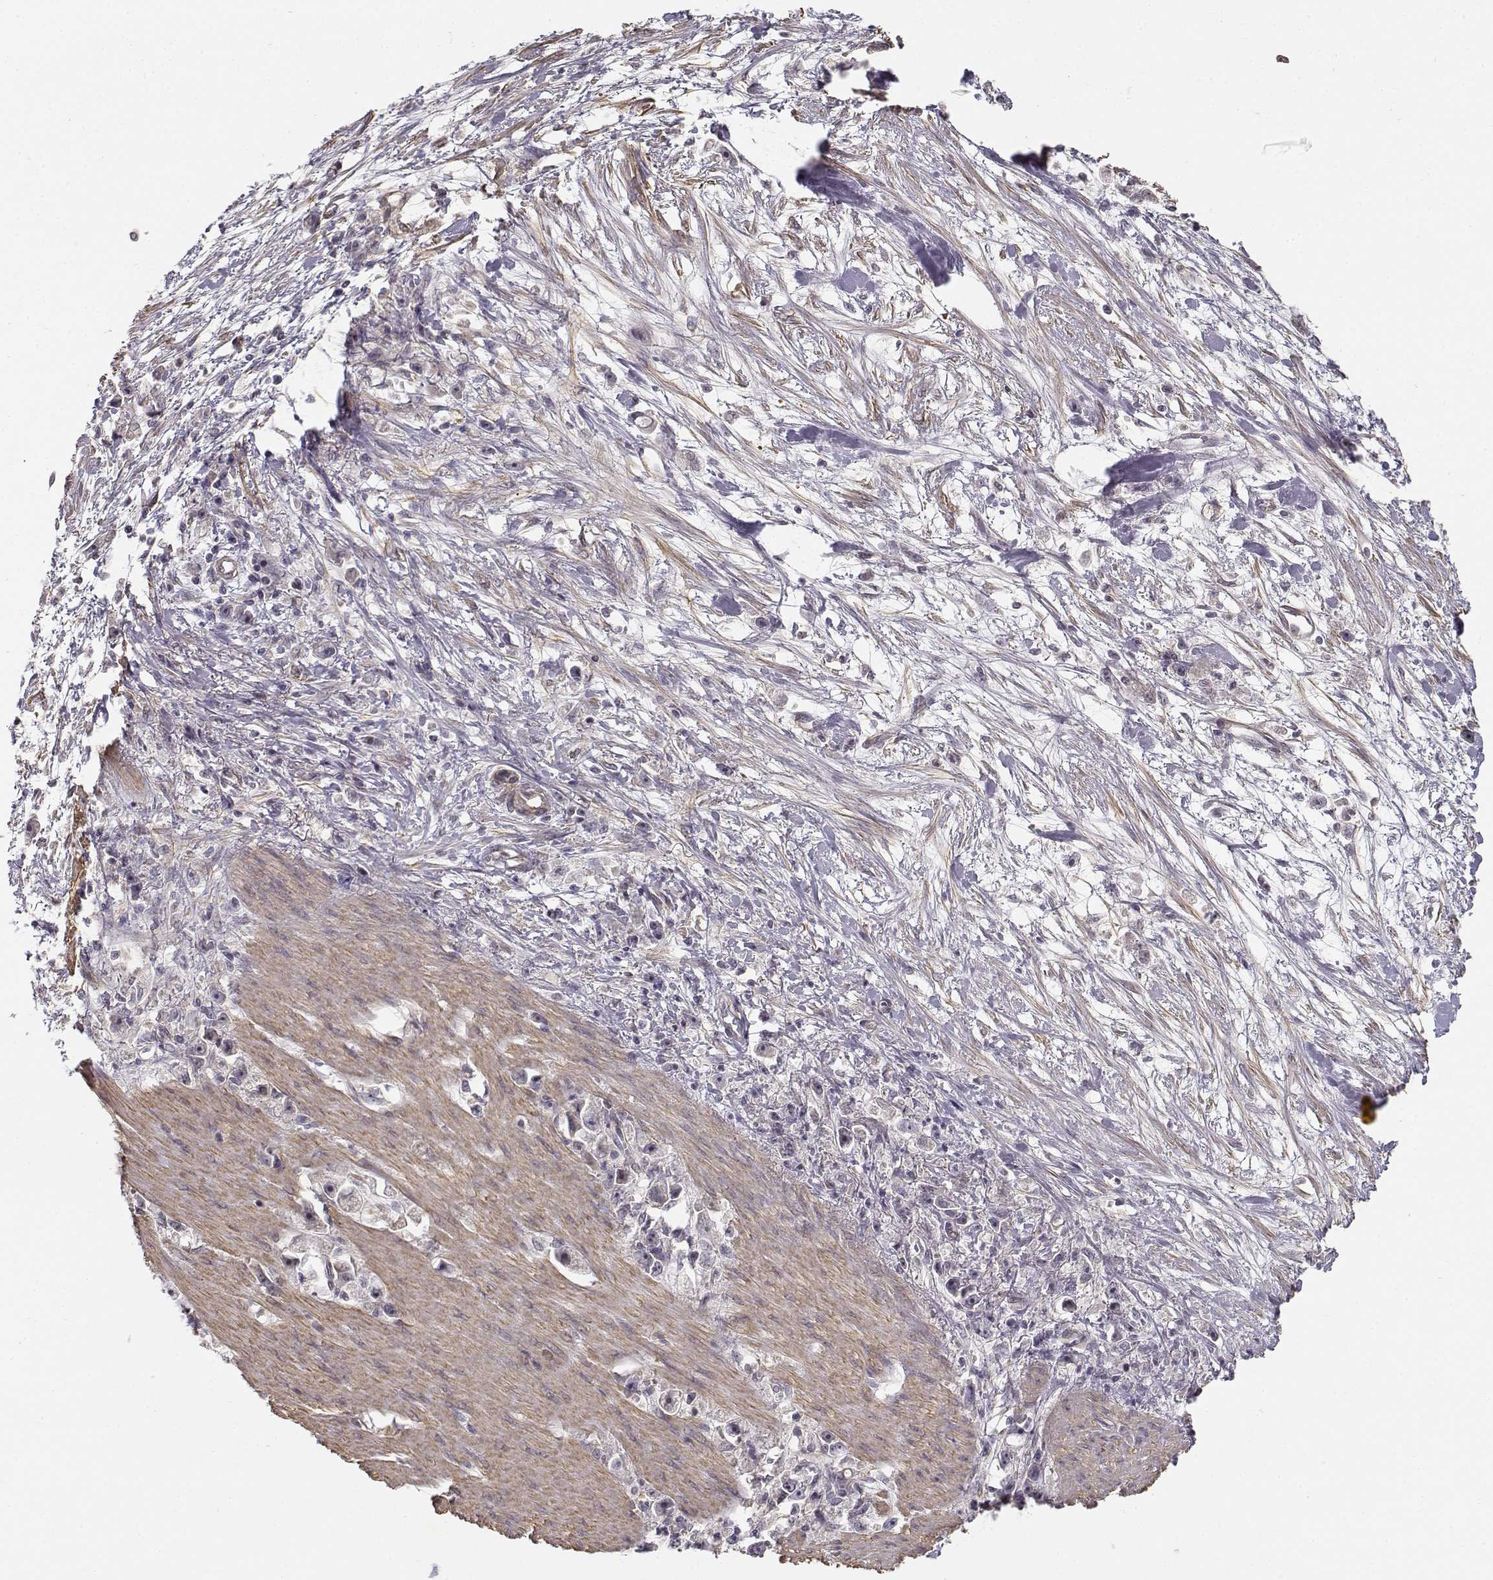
{"staining": {"intensity": "negative", "quantity": "none", "location": "none"}, "tissue": "stomach cancer", "cell_type": "Tumor cells", "image_type": "cancer", "snomed": [{"axis": "morphology", "description": "Adenocarcinoma, NOS"}, {"axis": "topography", "description": "Stomach"}], "caption": "A high-resolution micrograph shows immunohistochemistry (IHC) staining of stomach cancer (adenocarcinoma), which reveals no significant positivity in tumor cells.", "gene": "RGS9BP", "patient": {"sex": "female", "age": 59}}